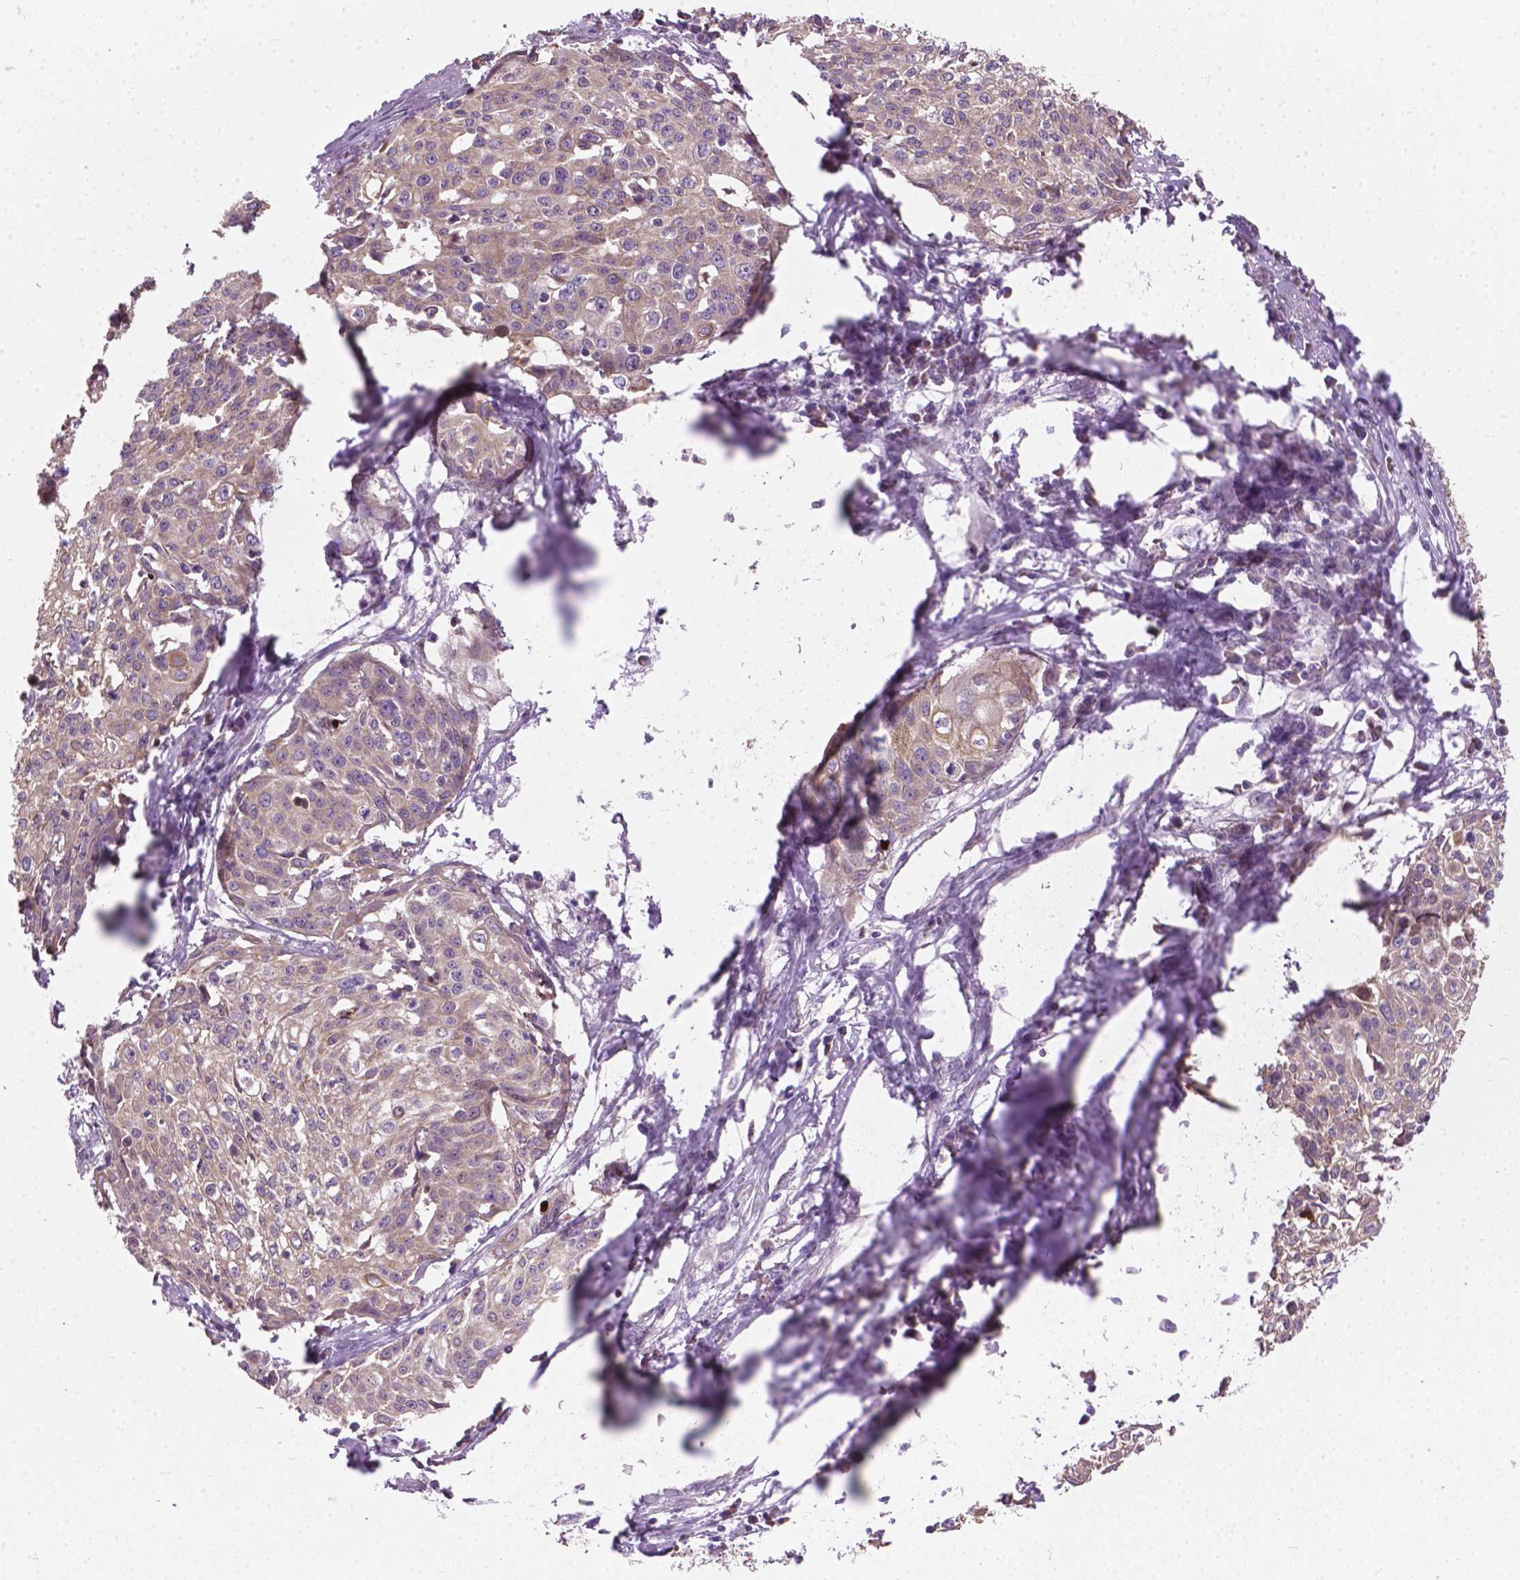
{"staining": {"intensity": "negative", "quantity": "none", "location": "none"}, "tissue": "cervical cancer", "cell_type": "Tumor cells", "image_type": "cancer", "snomed": [{"axis": "morphology", "description": "Squamous cell carcinoma, NOS"}, {"axis": "topography", "description": "Cervix"}], "caption": "This histopathology image is of cervical cancer (squamous cell carcinoma) stained with IHC to label a protein in brown with the nuclei are counter-stained blue. There is no staining in tumor cells.", "gene": "MZT1", "patient": {"sex": "female", "age": 39}}